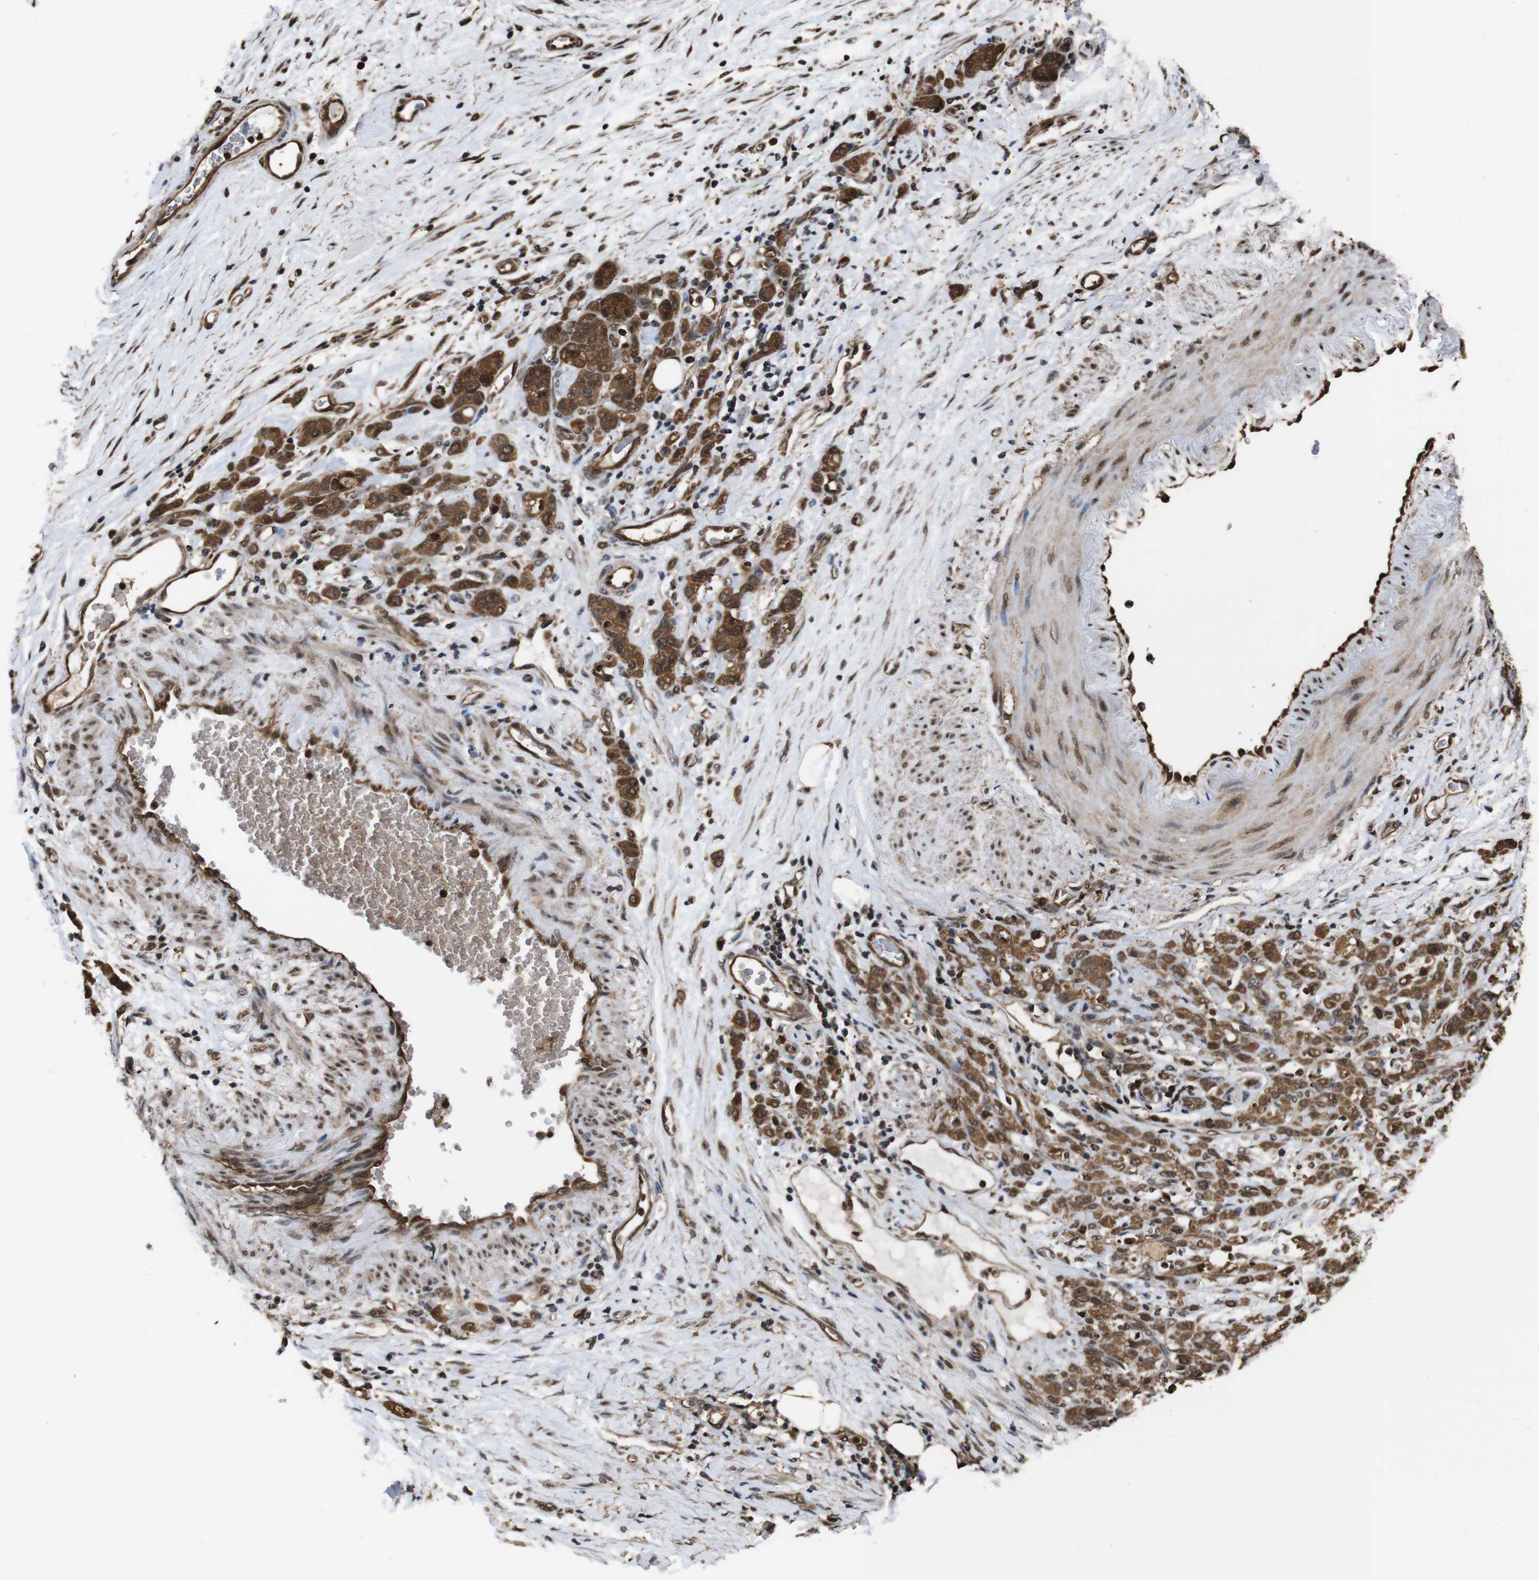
{"staining": {"intensity": "moderate", "quantity": ">75%", "location": "cytoplasmic/membranous,nuclear"}, "tissue": "stomach cancer", "cell_type": "Tumor cells", "image_type": "cancer", "snomed": [{"axis": "morphology", "description": "Adenocarcinoma, NOS"}, {"axis": "topography", "description": "Stomach"}], "caption": "The histopathology image exhibits a brown stain indicating the presence of a protein in the cytoplasmic/membranous and nuclear of tumor cells in stomach cancer.", "gene": "VCP", "patient": {"sex": "male", "age": 82}}